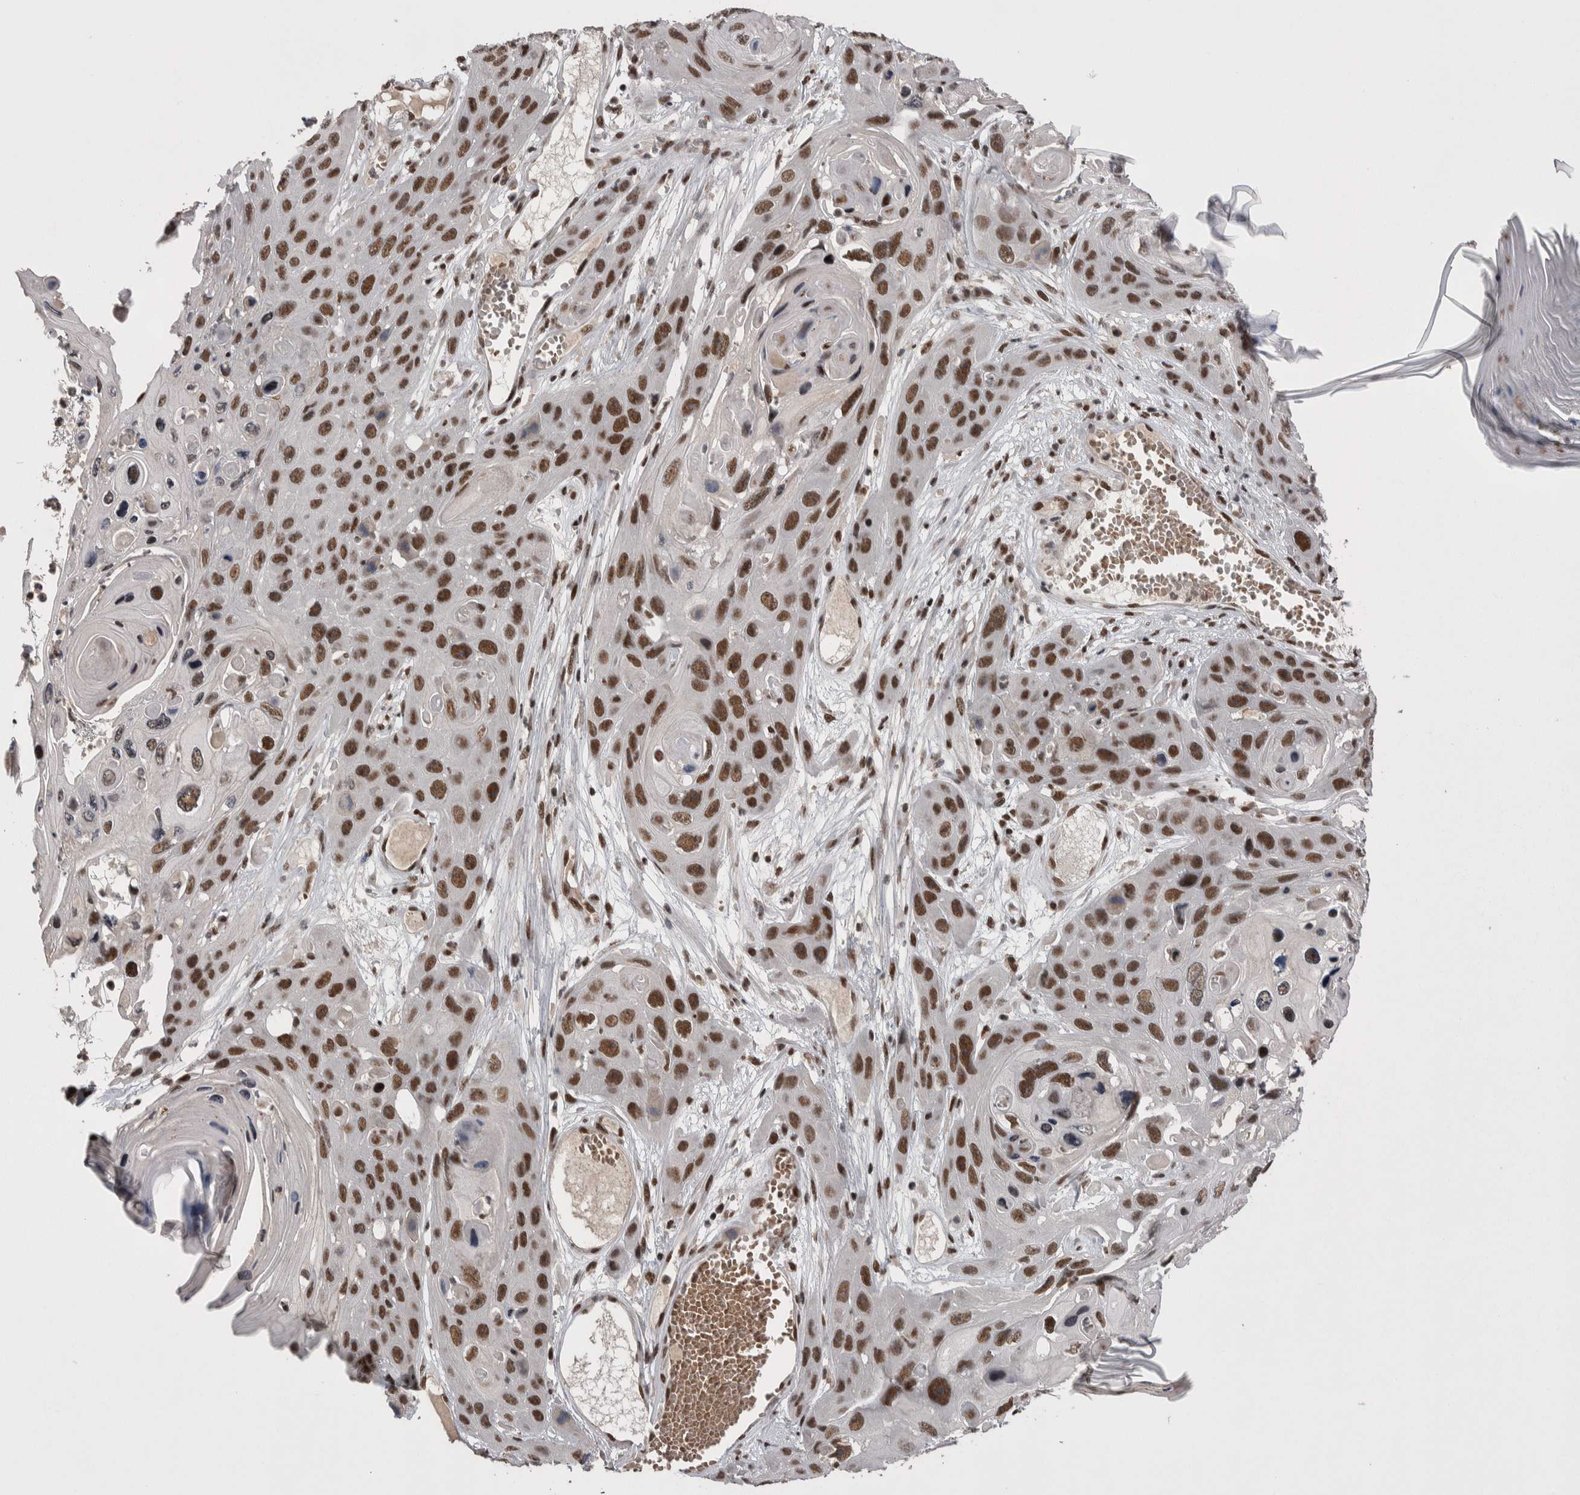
{"staining": {"intensity": "strong", "quantity": ">75%", "location": "nuclear"}, "tissue": "skin cancer", "cell_type": "Tumor cells", "image_type": "cancer", "snomed": [{"axis": "morphology", "description": "Squamous cell carcinoma, NOS"}, {"axis": "topography", "description": "Skin"}], "caption": "Human skin cancer (squamous cell carcinoma) stained for a protein (brown) displays strong nuclear positive staining in approximately >75% of tumor cells.", "gene": "DMTF1", "patient": {"sex": "male", "age": 55}}